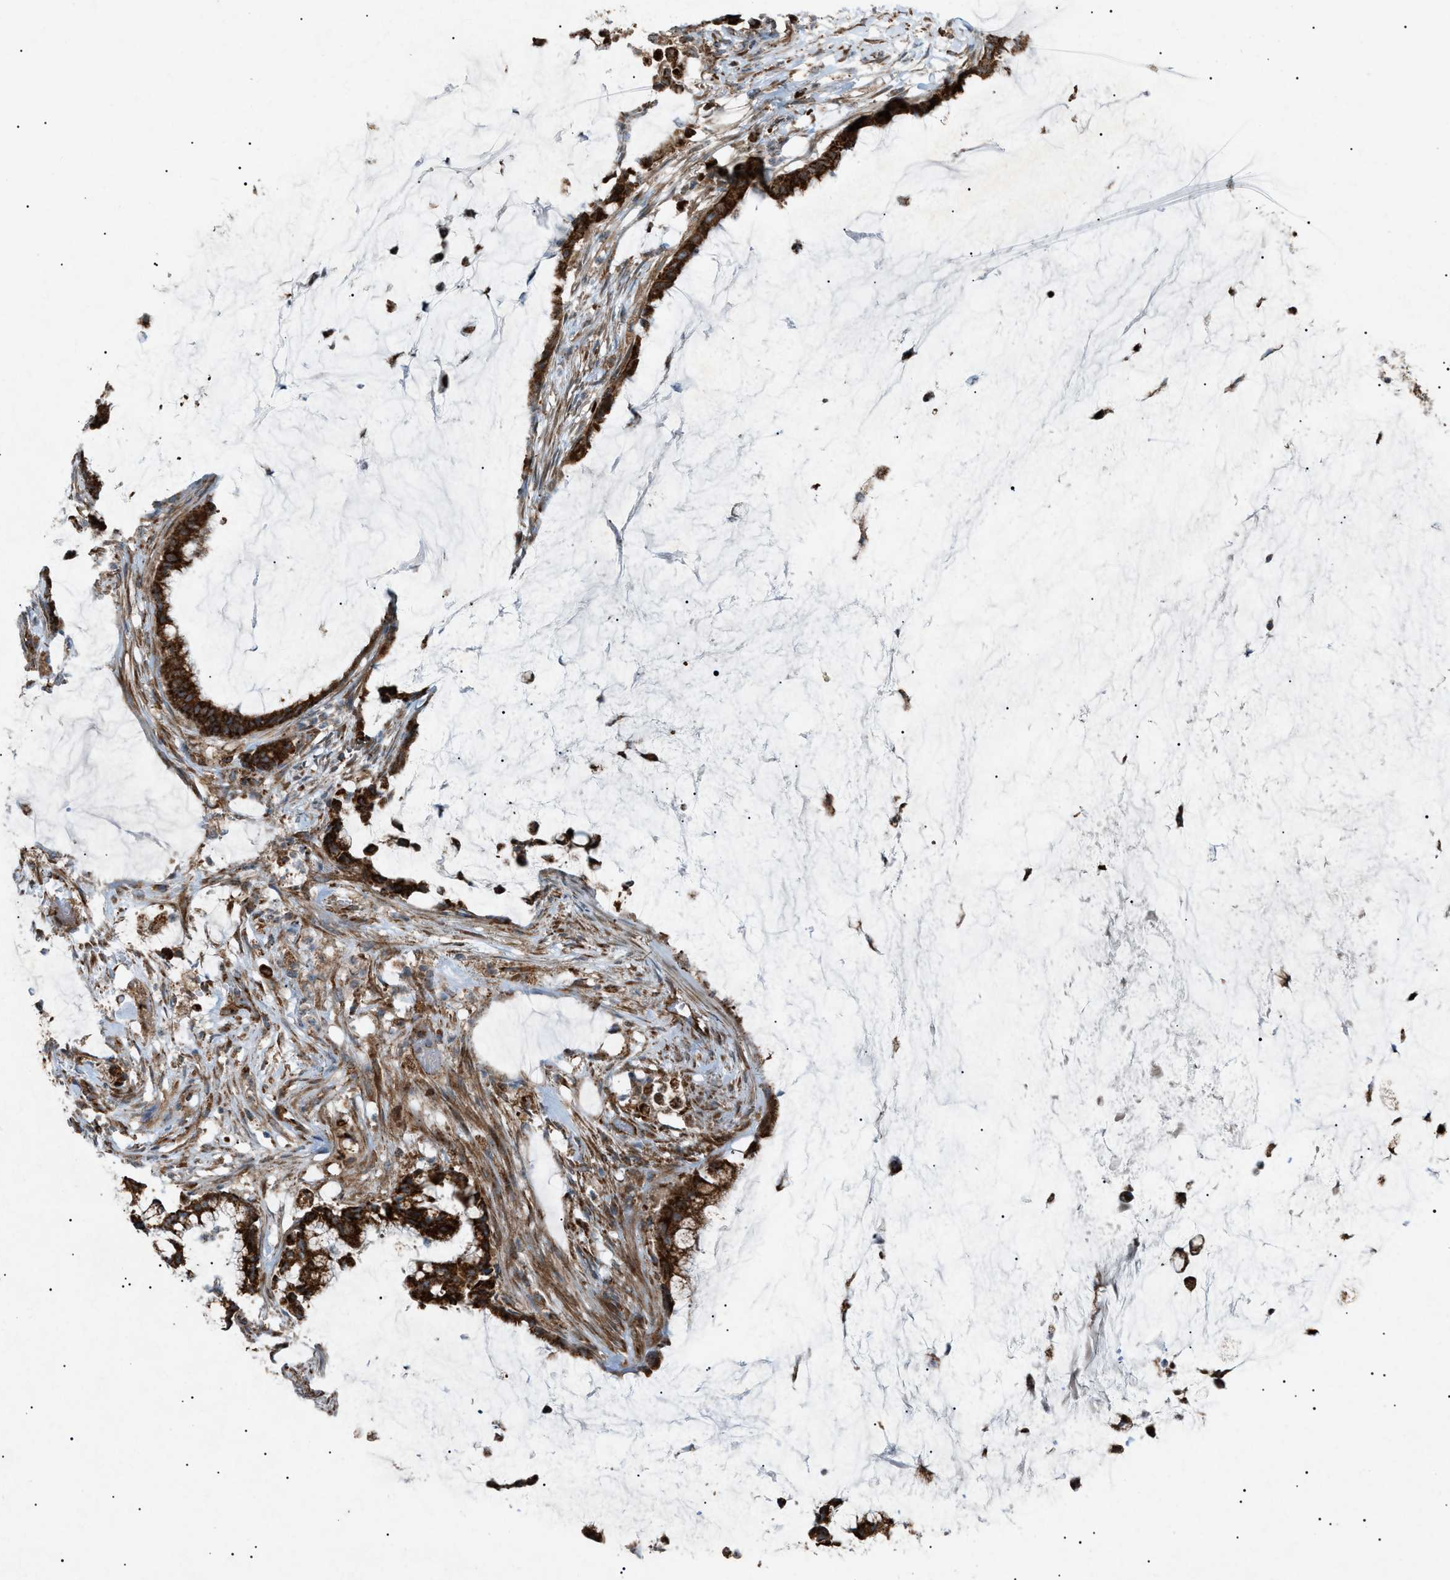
{"staining": {"intensity": "strong", "quantity": ">75%", "location": "cytoplasmic/membranous"}, "tissue": "pancreatic cancer", "cell_type": "Tumor cells", "image_type": "cancer", "snomed": [{"axis": "morphology", "description": "Adenocarcinoma, NOS"}, {"axis": "topography", "description": "Pancreas"}], "caption": "An immunohistochemistry (IHC) micrograph of tumor tissue is shown. Protein staining in brown labels strong cytoplasmic/membranous positivity in adenocarcinoma (pancreatic) within tumor cells. The protein of interest is shown in brown color, while the nuclei are stained blue.", "gene": "C1GALT1C1", "patient": {"sex": "male", "age": 41}}